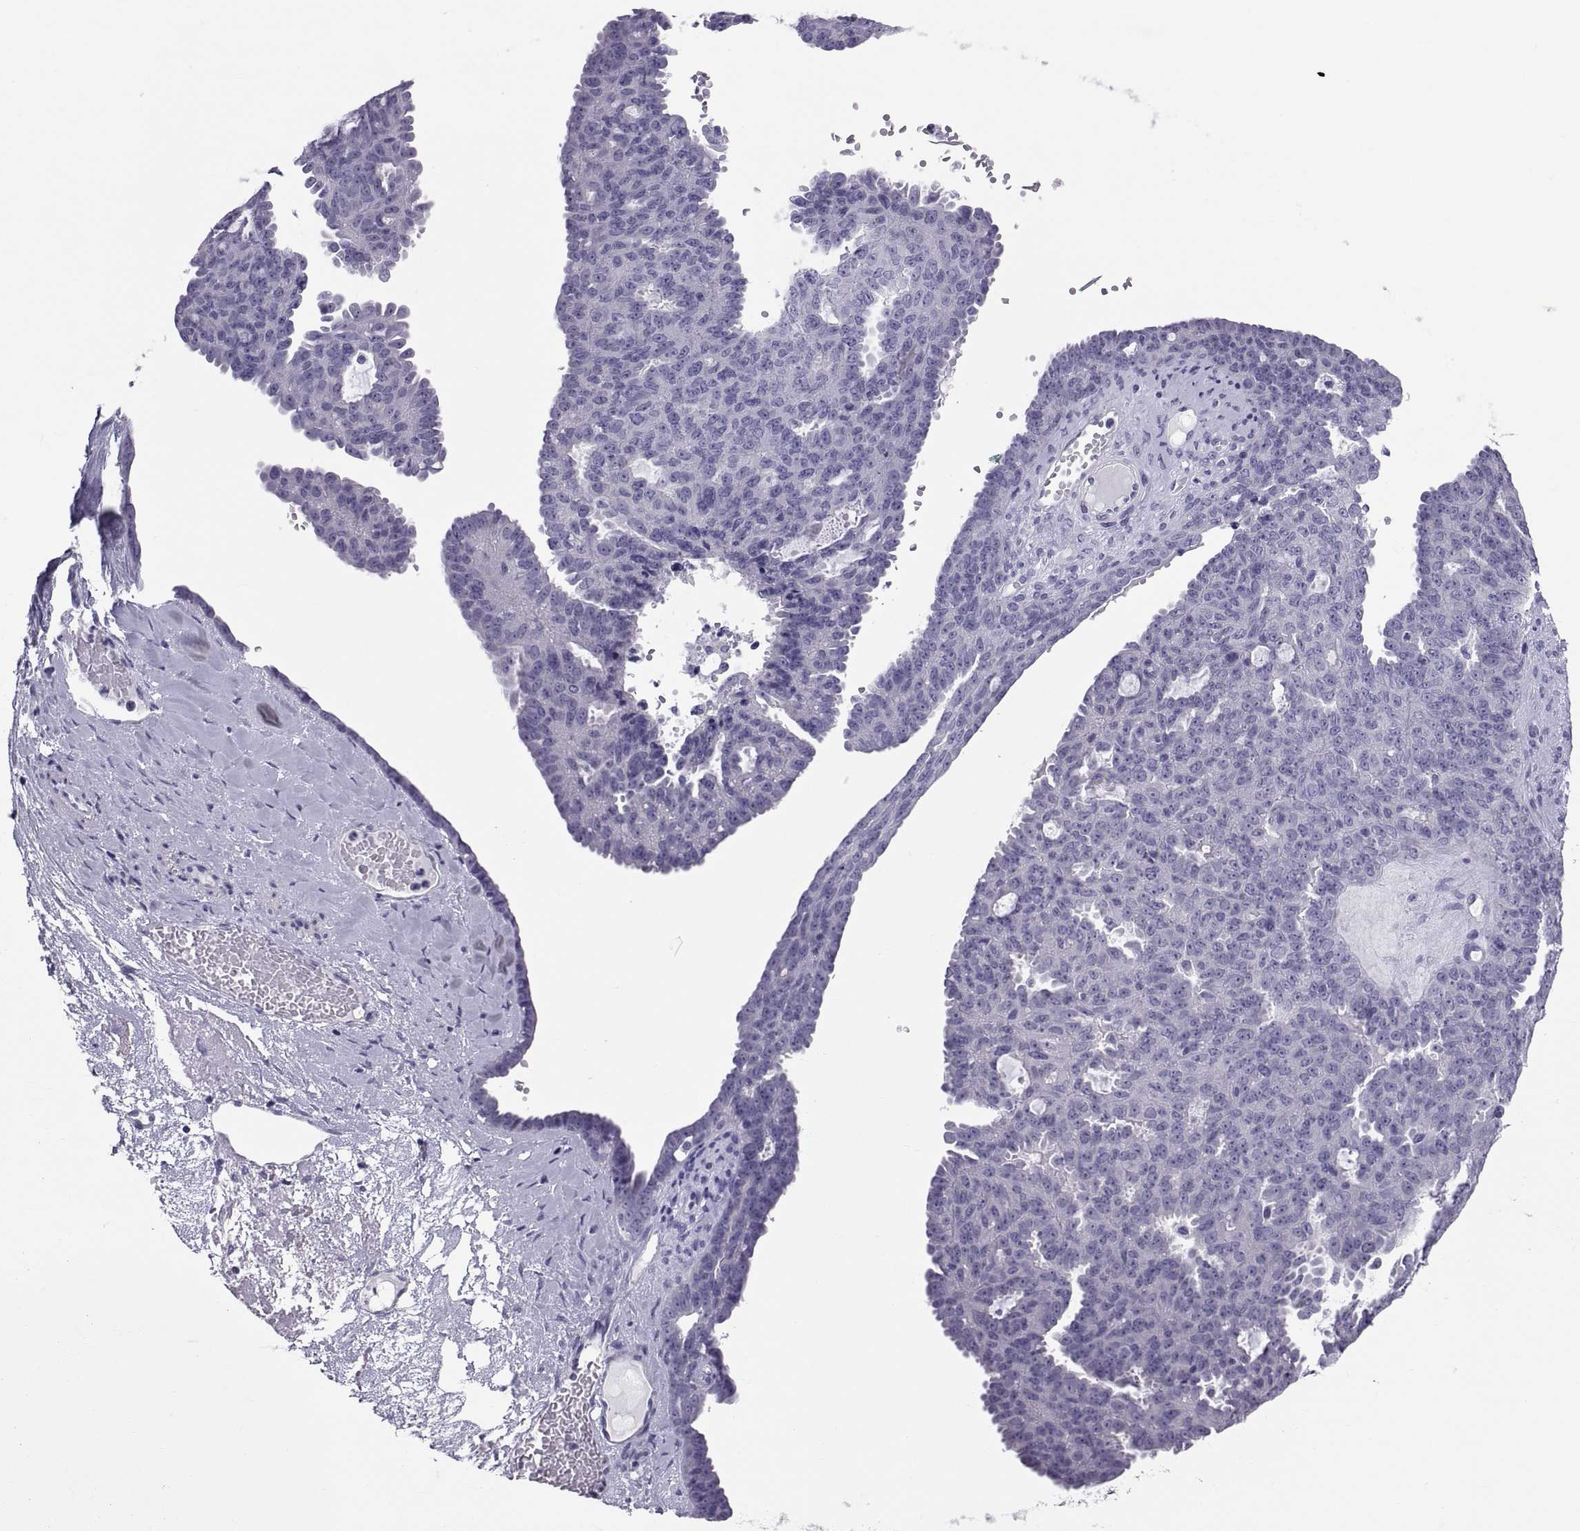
{"staining": {"intensity": "negative", "quantity": "none", "location": "none"}, "tissue": "ovarian cancer", "cell_type": "Tumor cells", "image_type": "cancer", "snomed": [{"axis": "morphology", "description": "Cystadenocarcinoma, serous, NOS"}, {"axis": "topography", "description": "Ovary"}], "caption": "Histopathology image shows no significant protein expression in tumor cells of ovarian cancer.", "gene": "RNASE12", "patient": {"sex": "female", "age": 71}}